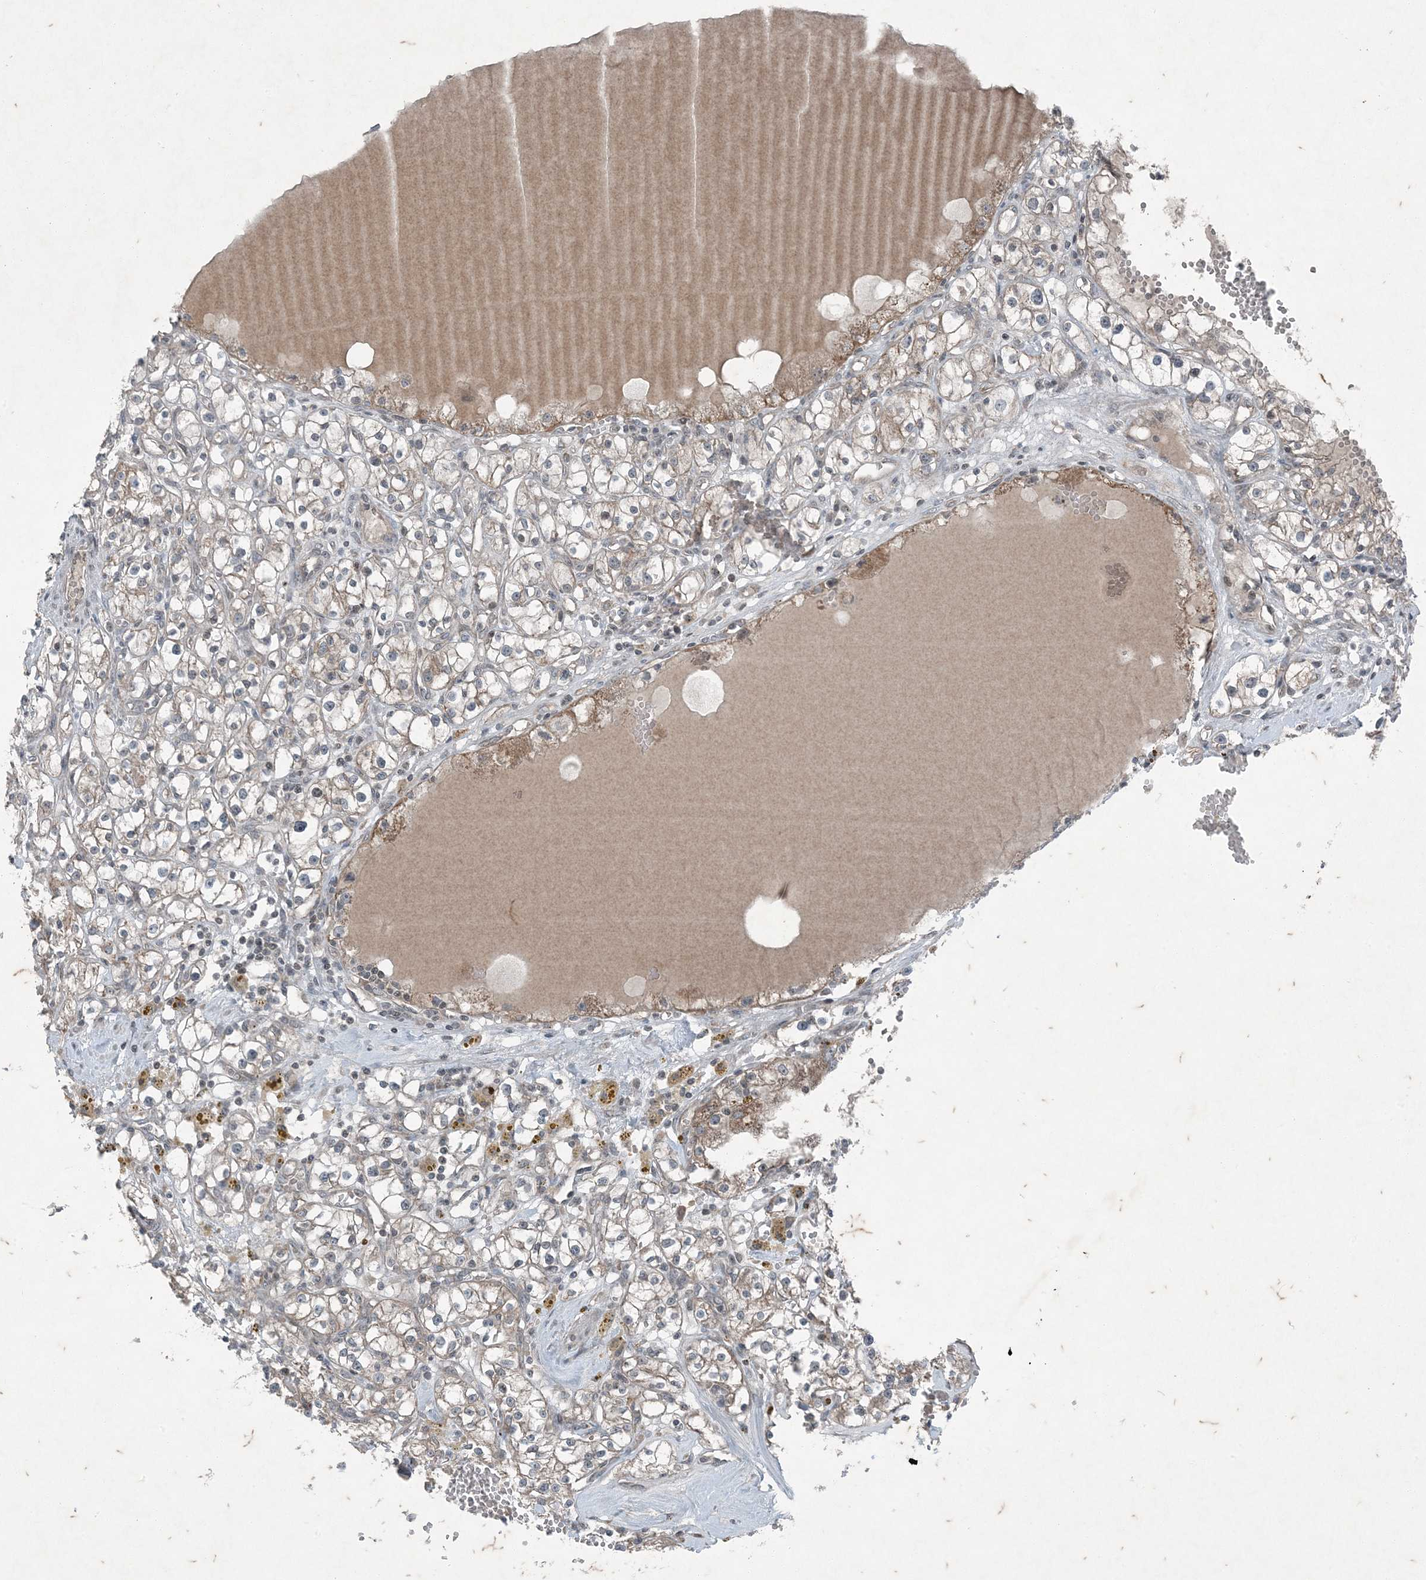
{"staining": {"intensity": "negative", "quantity": "none", "location": "none"}, "tissue": "renal cancer", "cell_type": "Tumor cells", "image_type": "cancer", "snomed": [{"axis": "morphology", "description": "Adenocarcinoma, NOS"}, {"axis": "topography", "description": "Kidney"}], "caption": "This histopathology image is of renal cancer stained with immunohistochemistry to label a protein in brown with the nuclei are counter-stained blue. There is no positivity in tumor cells.", "gene": "PC", "patient": {"sex": "male", "age": 56}}